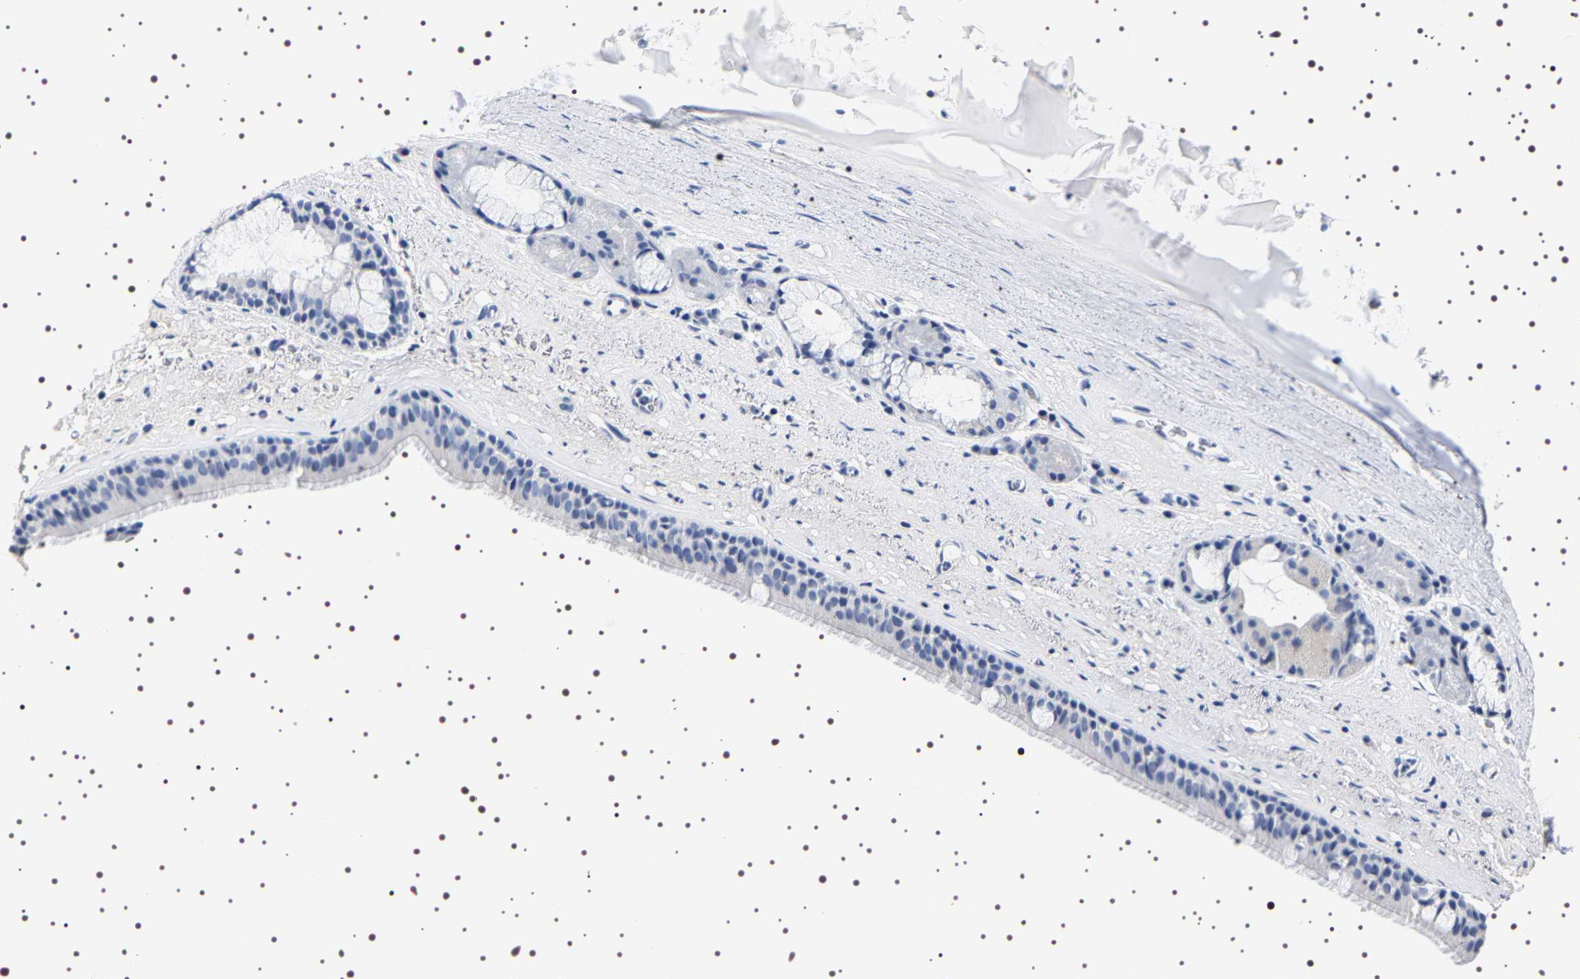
{"staining": {"intensity": "negative", "quantity": "none", "location": "none"}, "tissue": "bronchus", "cell_type": "Respiratory epithelial cells", "image_type": "normal", "snomed": [{"axis": "morphology", "description": "Normal tissue, NOS"}, {"axis": "topography", "description": "Cartilage tissue"}], "caption": "A high-resolution image shows immunohistochemistry (IHC) staining of unremarkable bronchus, which reveals no significant staining in respiratory epithelial cells.", "gene": "UBQLN3", "patient": {"sex": "female", "age": 63}}